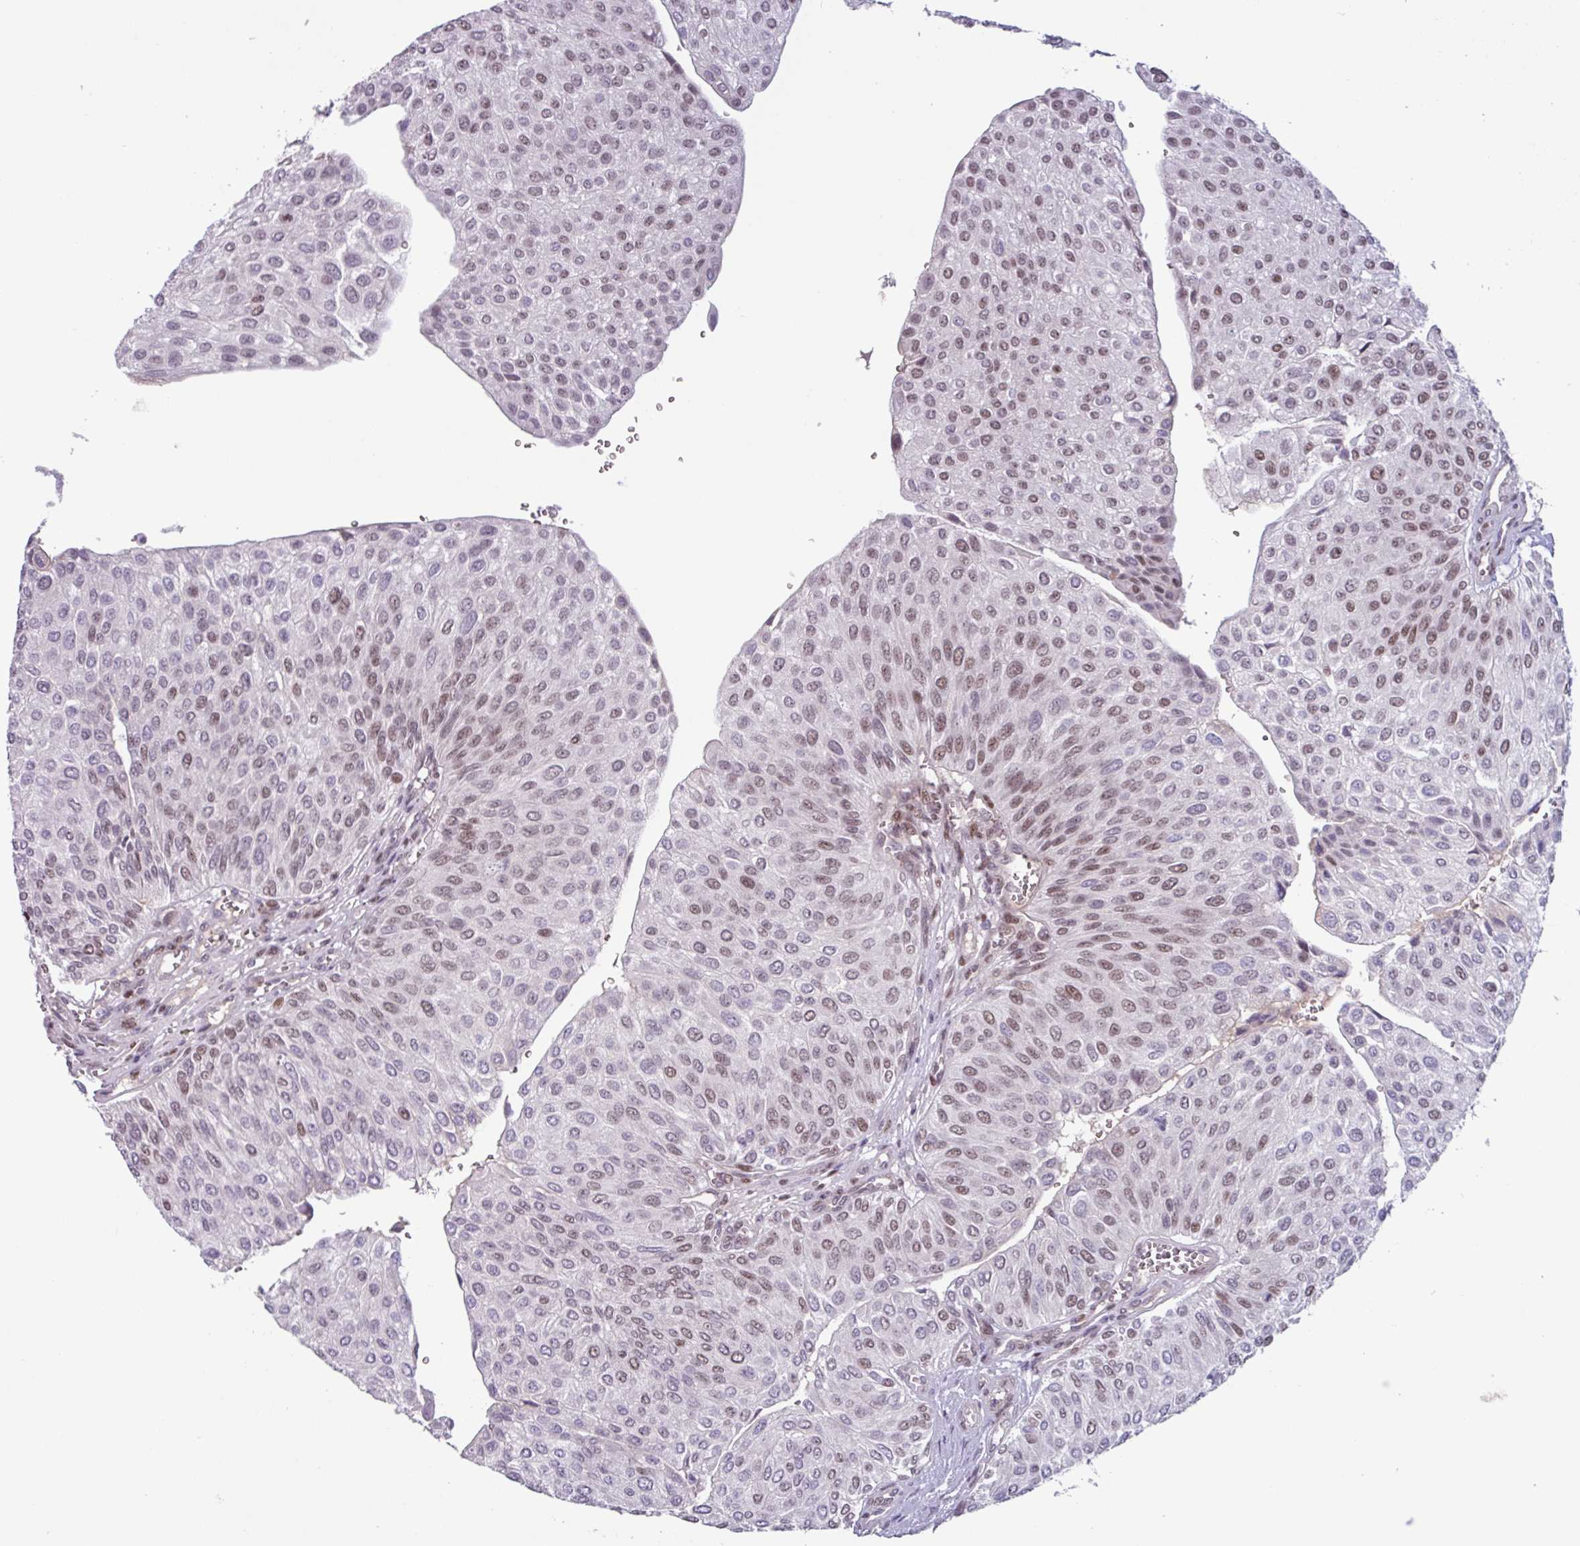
{"staining": {"intensity": "moderate", "quantity": "25%-75%", "location": "nuclear"}, "tissue": "urothelial cancer", "cell_type": "Tumor cells", "image_type": "cancer", "snomed": [{"axis": "morphology", "description": "Urothelial carcinoma, NOS"}, {"axis": "topography", "description": "Urinary bladder"}], "caption": "This is a histology image of IHC staining of urothelial cancer, which shows moderate staining in the nuclear of tumor cells.", "gene": "ZNF575", "patient": {"sex": "male", "age": 67}}